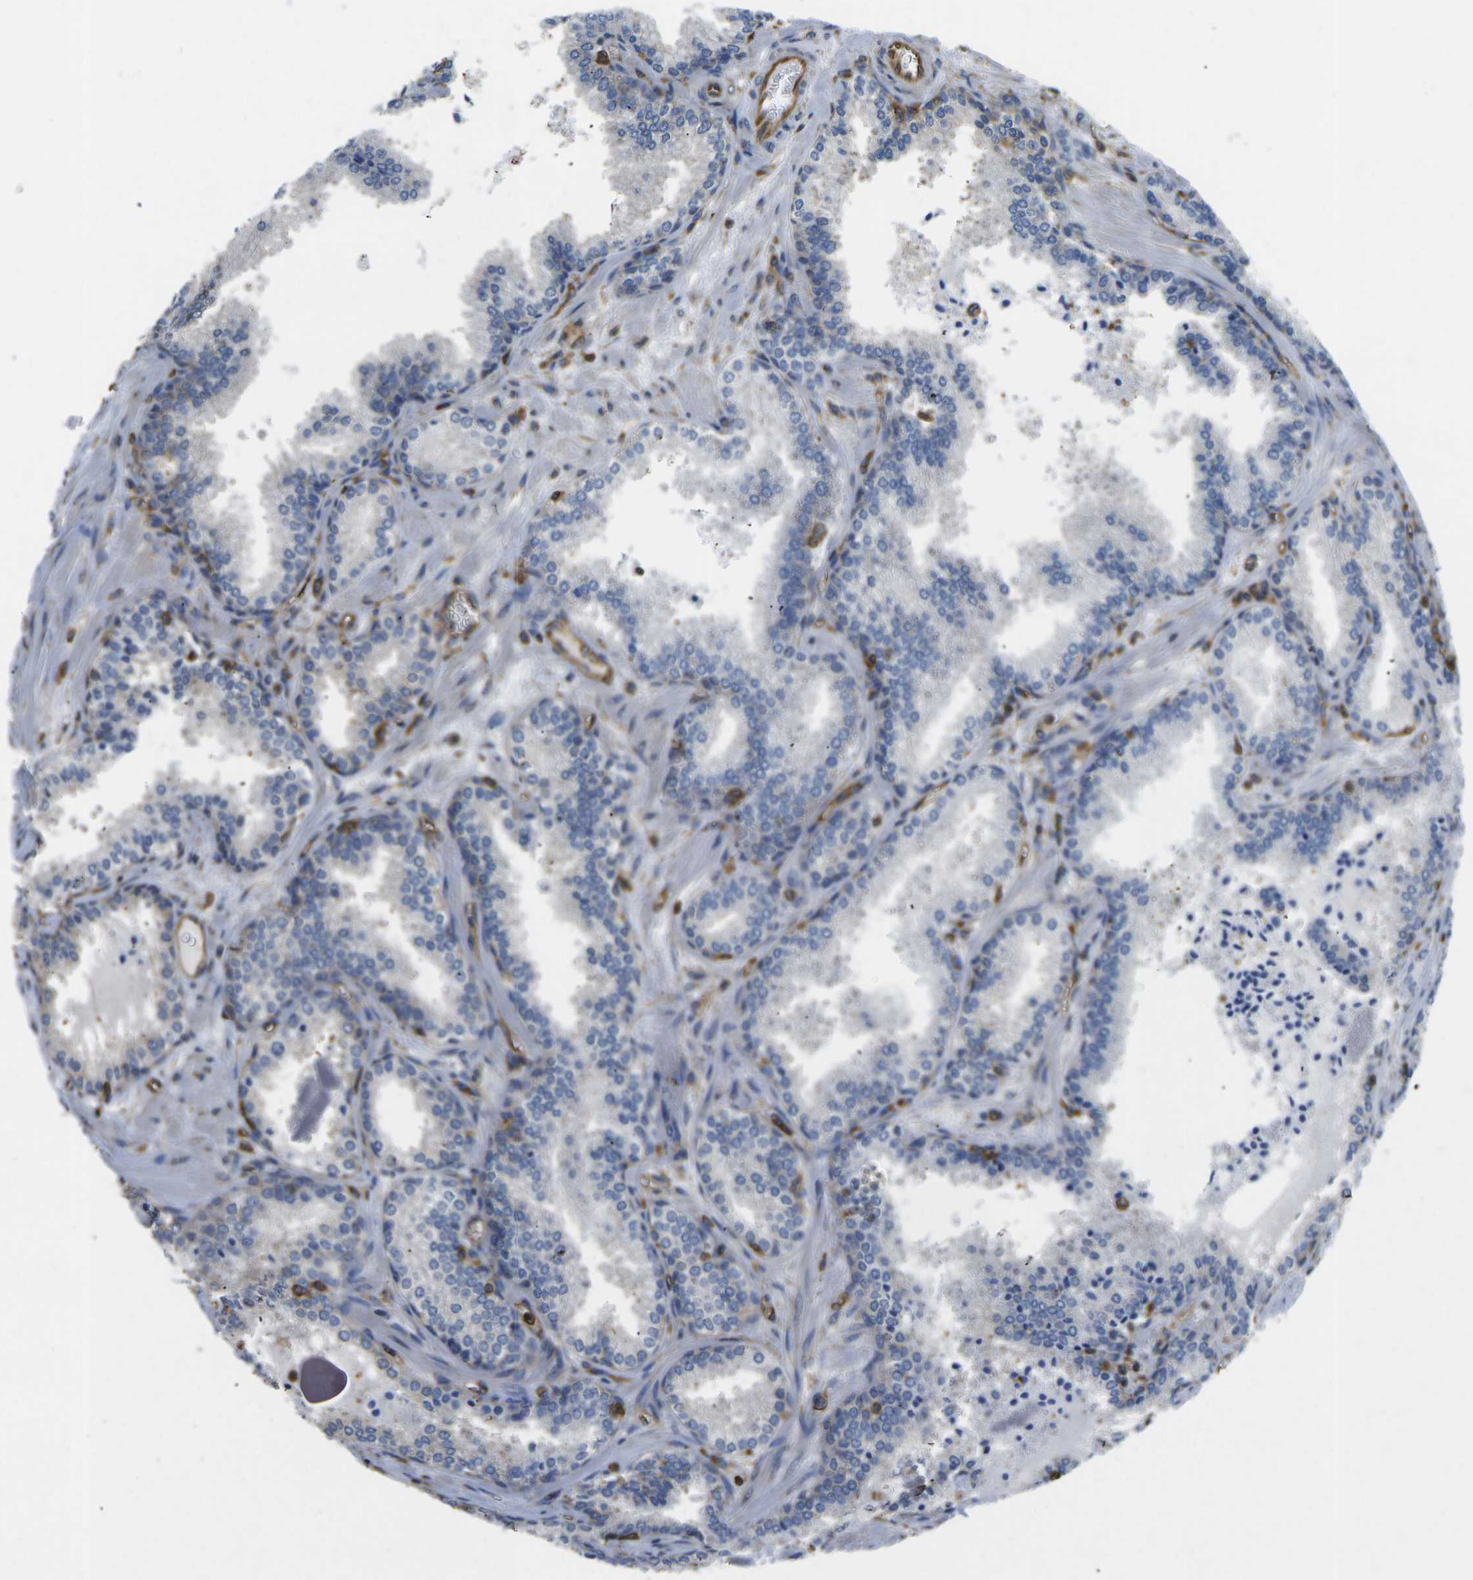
{"staining": {"intensity": "negative", "quantity": "none", "location": "none"}, "tissue": "prostate cancer", "cell_type": "Tumor cells", "image_type": "cancer", "snomed": [{"axis": "morphology", "description": "Adenocarcinoma, Low grade"}, {"axis": "topography", "description": "Prostate"}], "caption": "An immunohistochemistry (IHC) histopathology image of prostate low-grade adenocarcinoma is shown. There is no staining in tumor cells of prostate low-grade adenocarcinoma.", "gene": "FAM110D", "patient": {"sex": "male", "age": 60}}